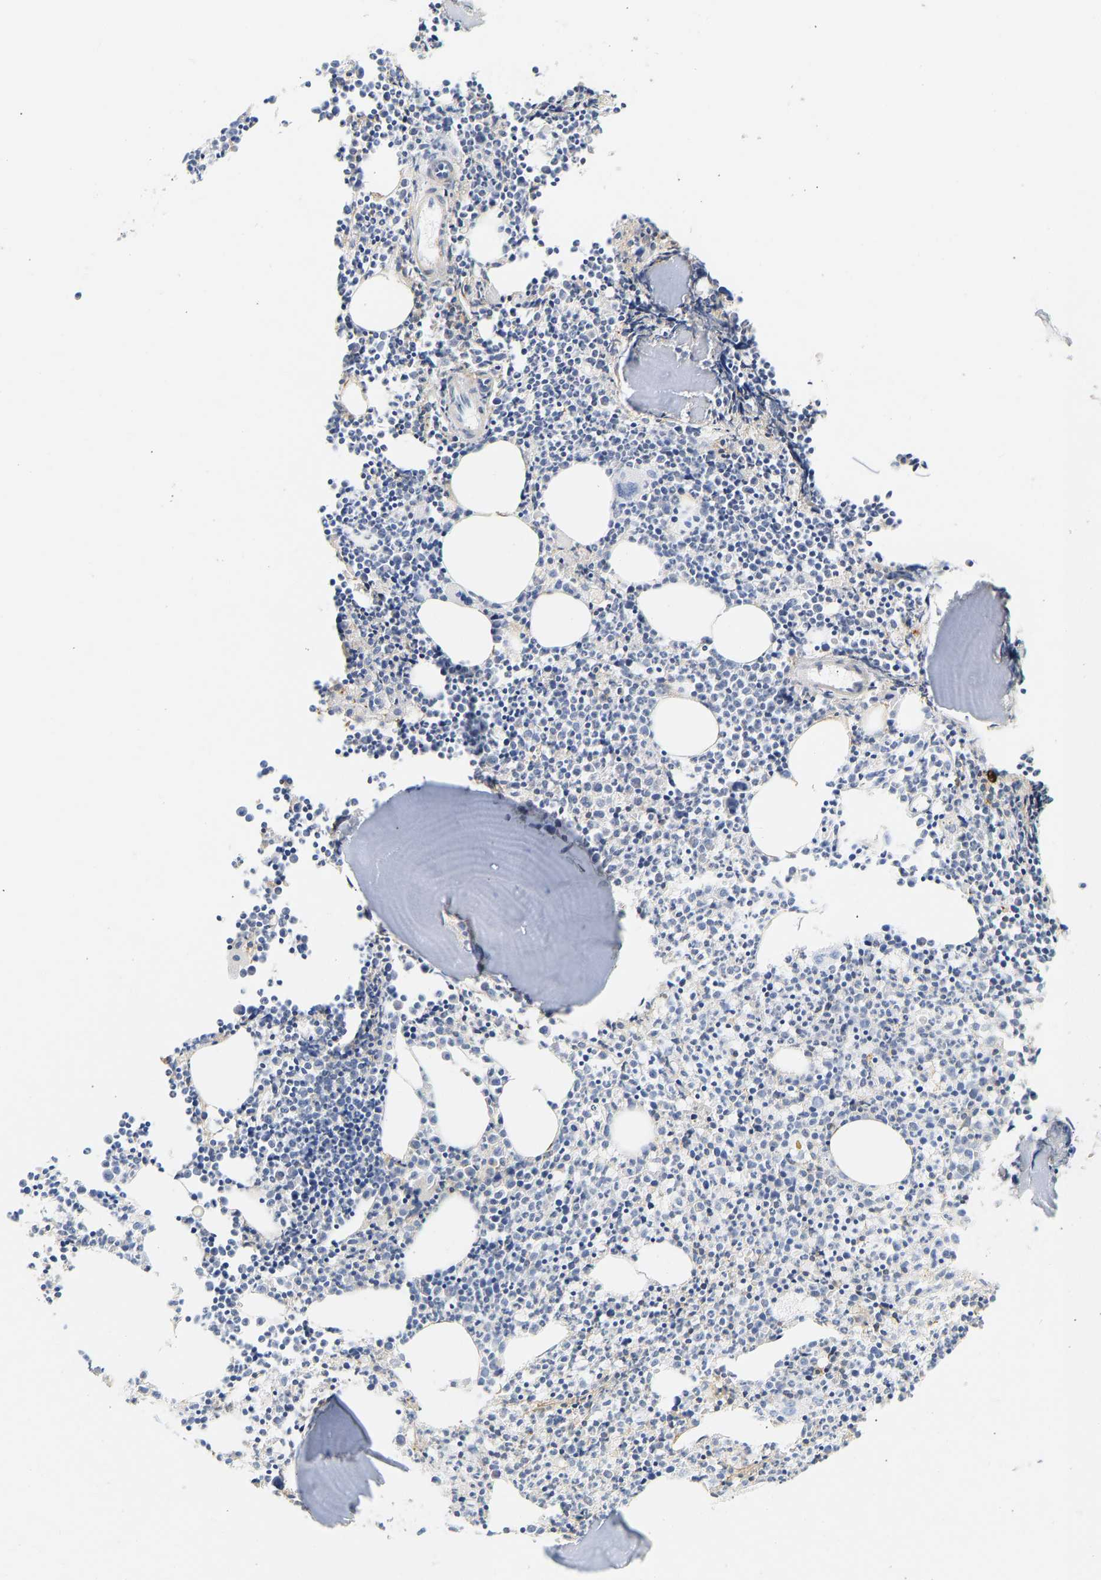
{"staining": {"intensity": "negative", "quantity": "none", "location": "none"}, "tissue": "bone marrow", "cell_type": "Hematopoietic cells", "image_type": "normal", "snomed": [{"axis": "morphology", "description": "Normal tissue, NOS"}, {"axis": "morphology", "description": "Inflammation, NOS"}, {"axis": "topography", "description": "Bone marrow"}], "caption": "Normal bone marrow was stained to show a protein in brown. There is no significant expression in hematopoietic cells. Nuclei are stained in blue.", "gene": "BVES", "patient": {"sex": "female", "age": 53}}